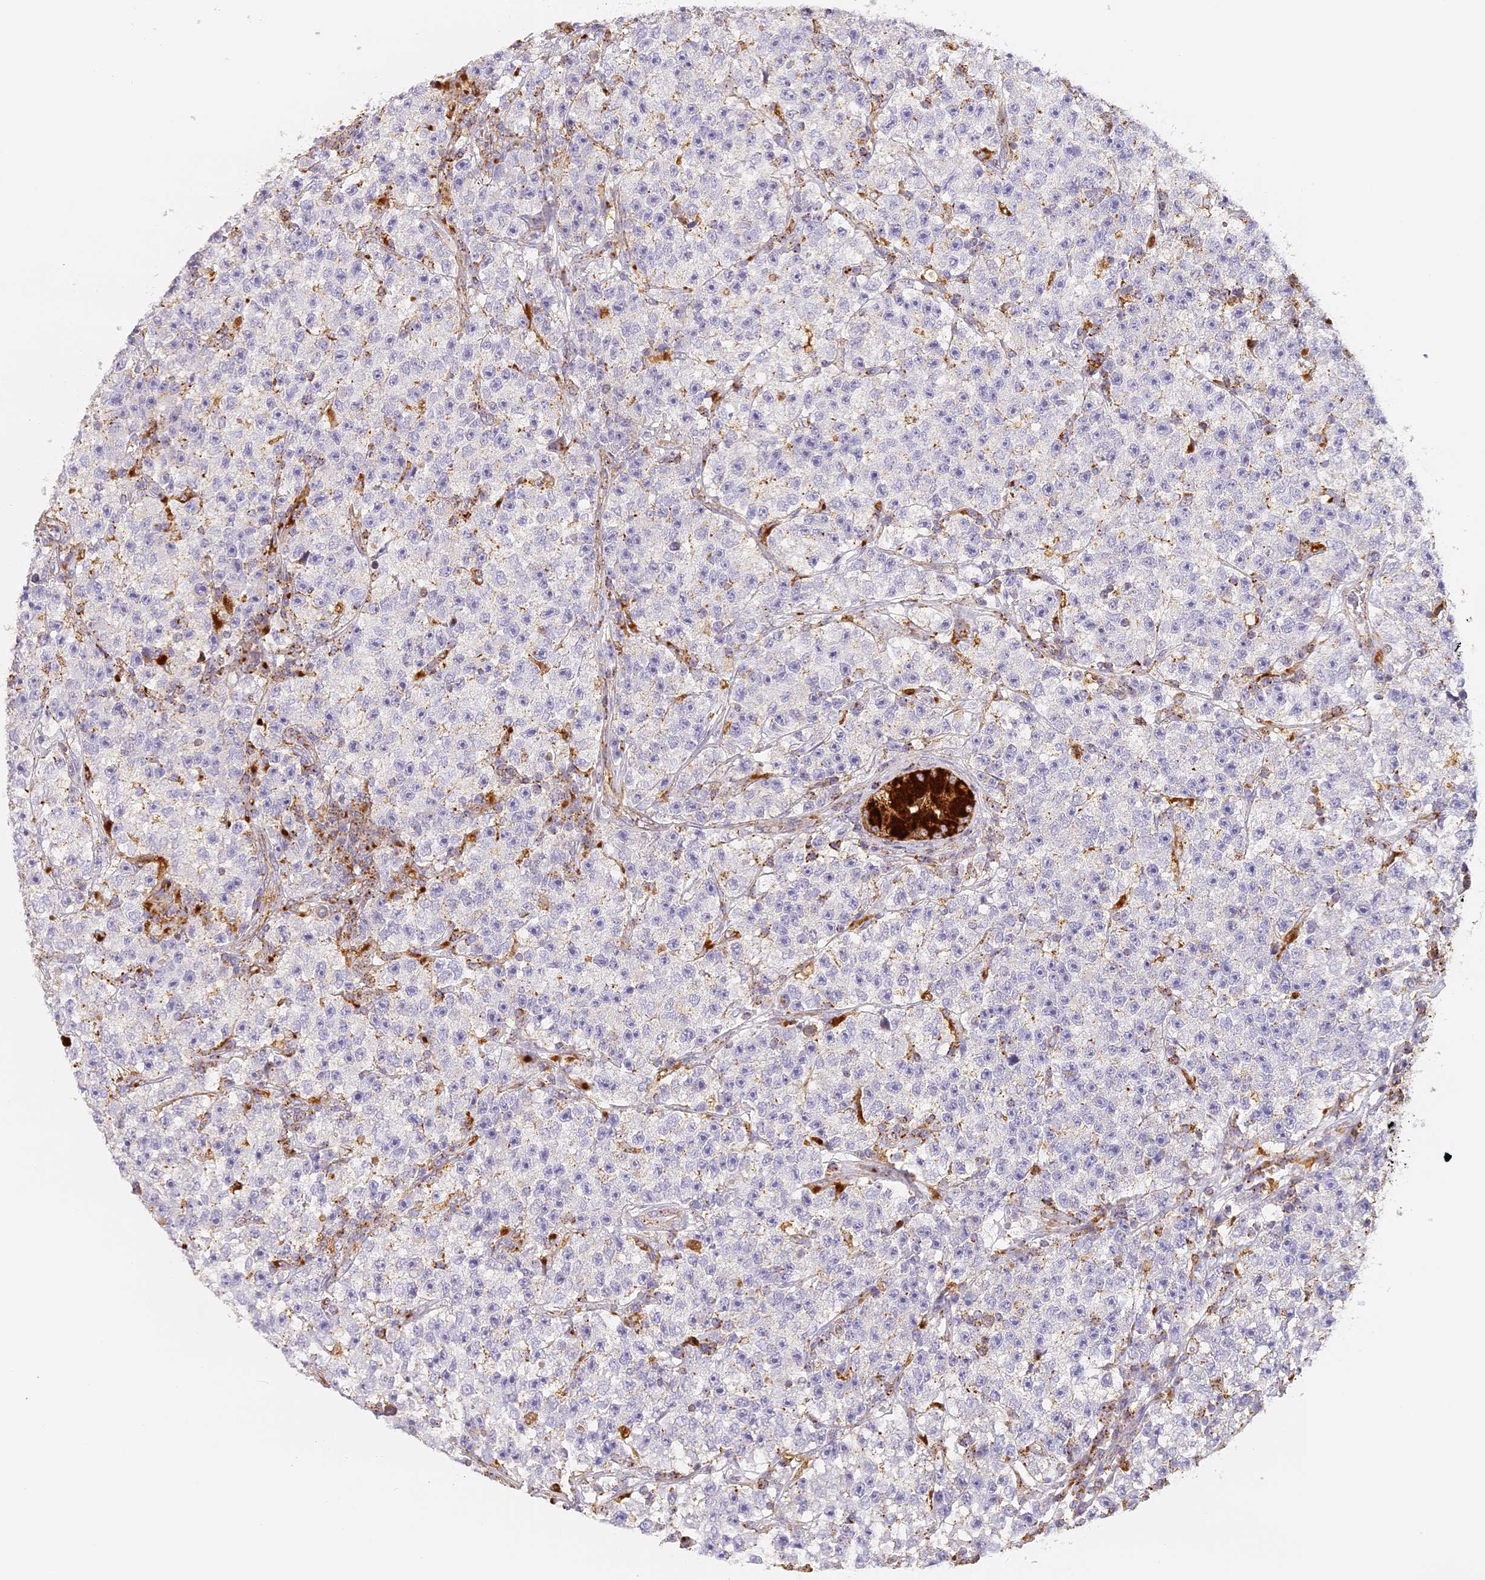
{"staining": {"intensity": "negative", "quantity": "none", "location": "none"}, "tissue": "testis cancer", "cell_type": "Tumor cells", "image_type": "cancer", "snomed": [{"axis": "morphology", "description": "Seminoma, NOS"}, {"axis": "topography", "description": "Testis"}], "caption": "IHC of testis seminoma exhibits no positivity in tumor cells. Nuclei are stained in blue.", "gene": "LAMP2", "patient": {"sex": "male", "age": 22}}